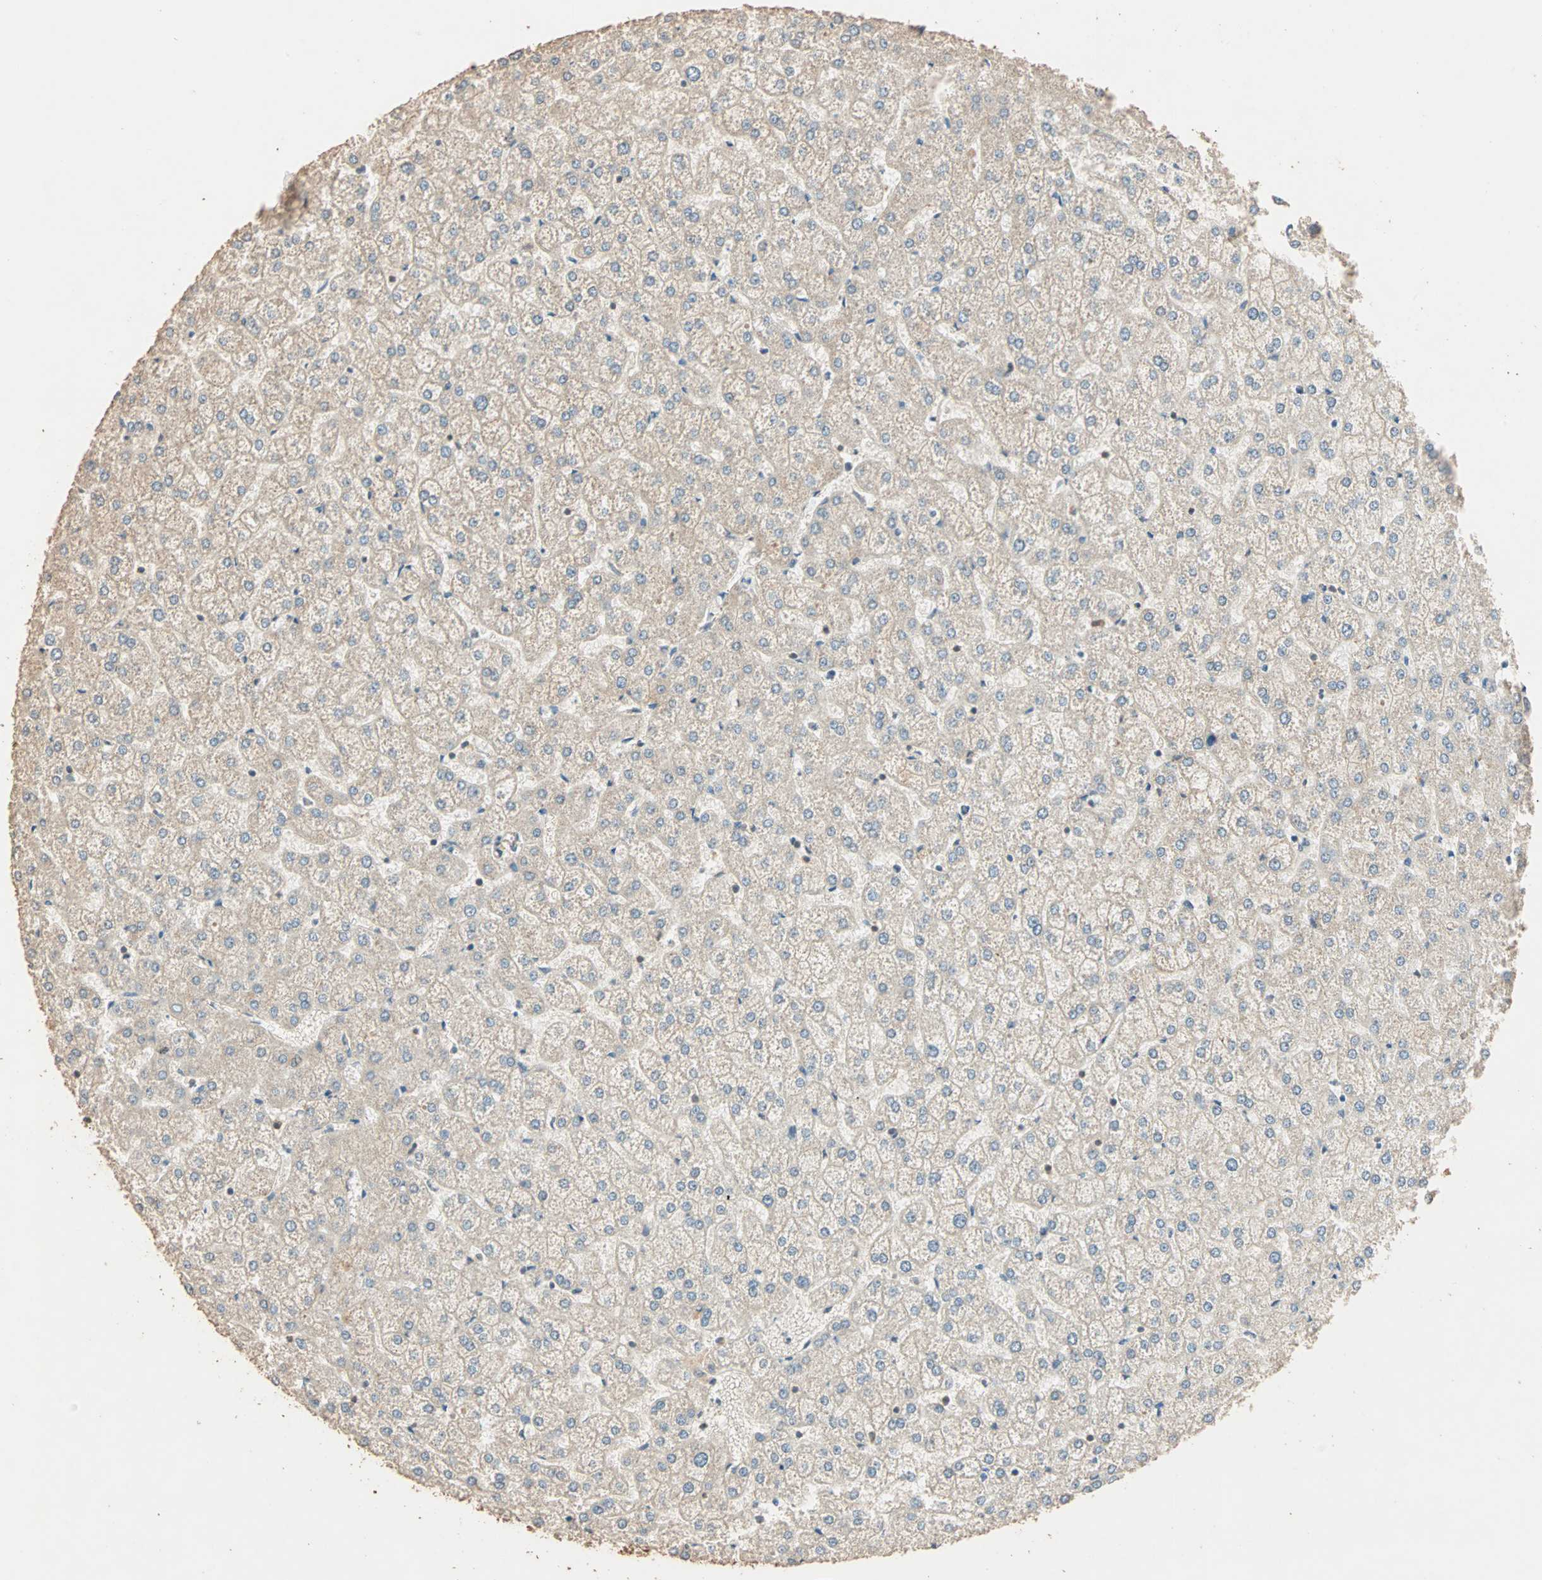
{"staining": {"intensity": "weak", "quantity": ">75%", "location": "cytoplasmic/membranous"}, "tissue": "liver", "cell_type": "Cholangiocytes", "image_type": "normal", "snomed": [{"axis": "morphology", "description": "Normal tissue, NOS"}, {"axis": "topography", "description": "Liver"}], "caption": "This micrograph displays IHC staining of normal human liver, with low weak cytoplasmic/membranous expression in about >75% of cholangiocytes.", "gene": "ZBTB33", "patient": {"sex": "female", "age": 32}}